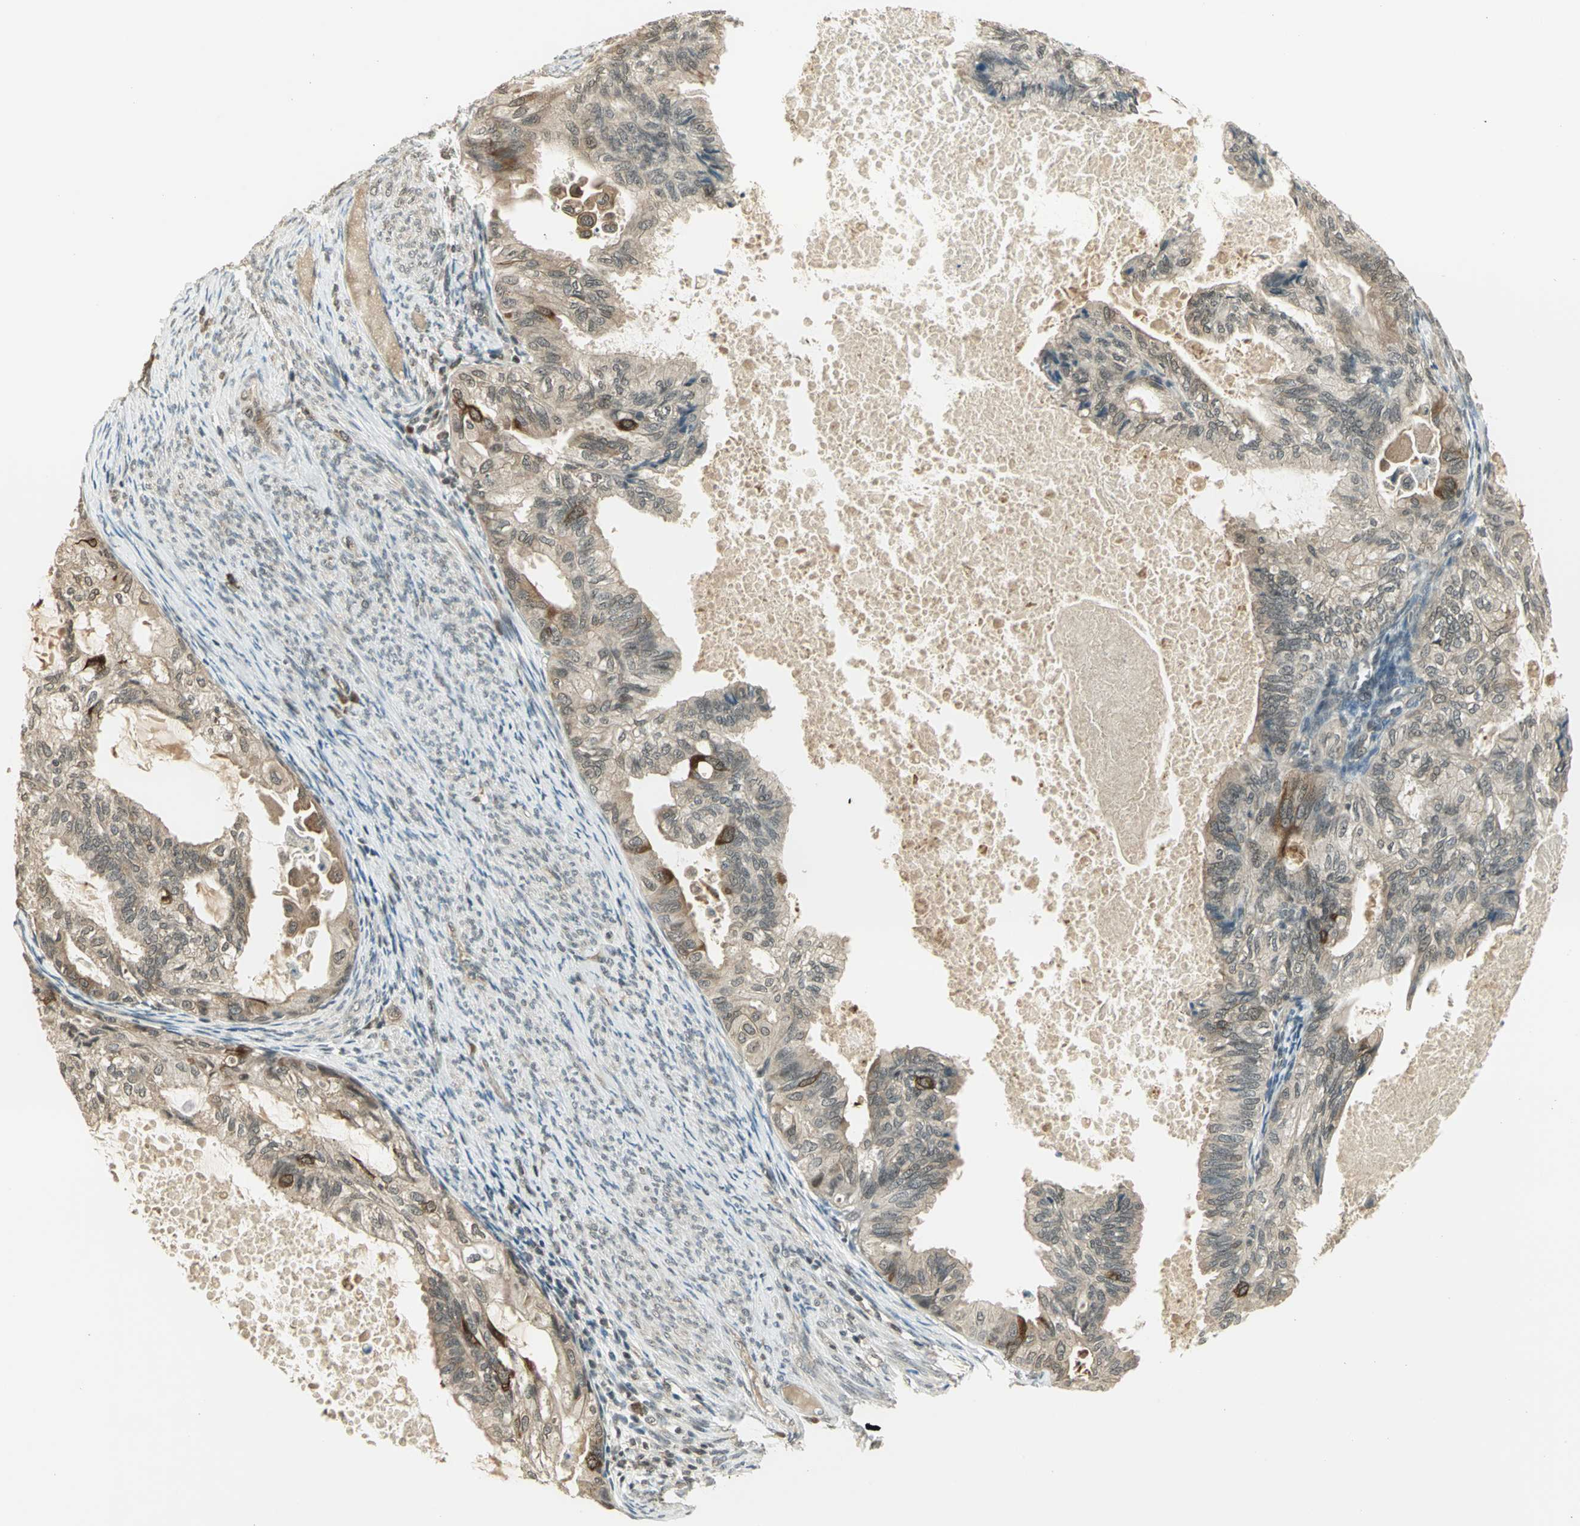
{"staining": {"intensity": "strong", "quantity": "<25%", "location": "cytoplasmic/membranous"}, "tissue": "cervical cancer", "cell_type": "Tumor cells", "image_type": "cancer", "snomed": [{"axis": "morphology", "description": "Normal tissue, NOS"}, {"axis": "morphology", "description": "Adenocarcinoma, NOS"}, {"axis": "topography", "description": "Cervix"}, {"axis": "topography", "description": "Endometrium"}], "caption": "Immunohistochemistry (IHC) (DAB) staining of cervical cancer (adenocarcinoma) demonstrates strong cytoplasmic/membranous protein expression in approximately <25% of tumor cells.", "gene": "CDC34", "patient": {"sex": "female", "age": 86}}